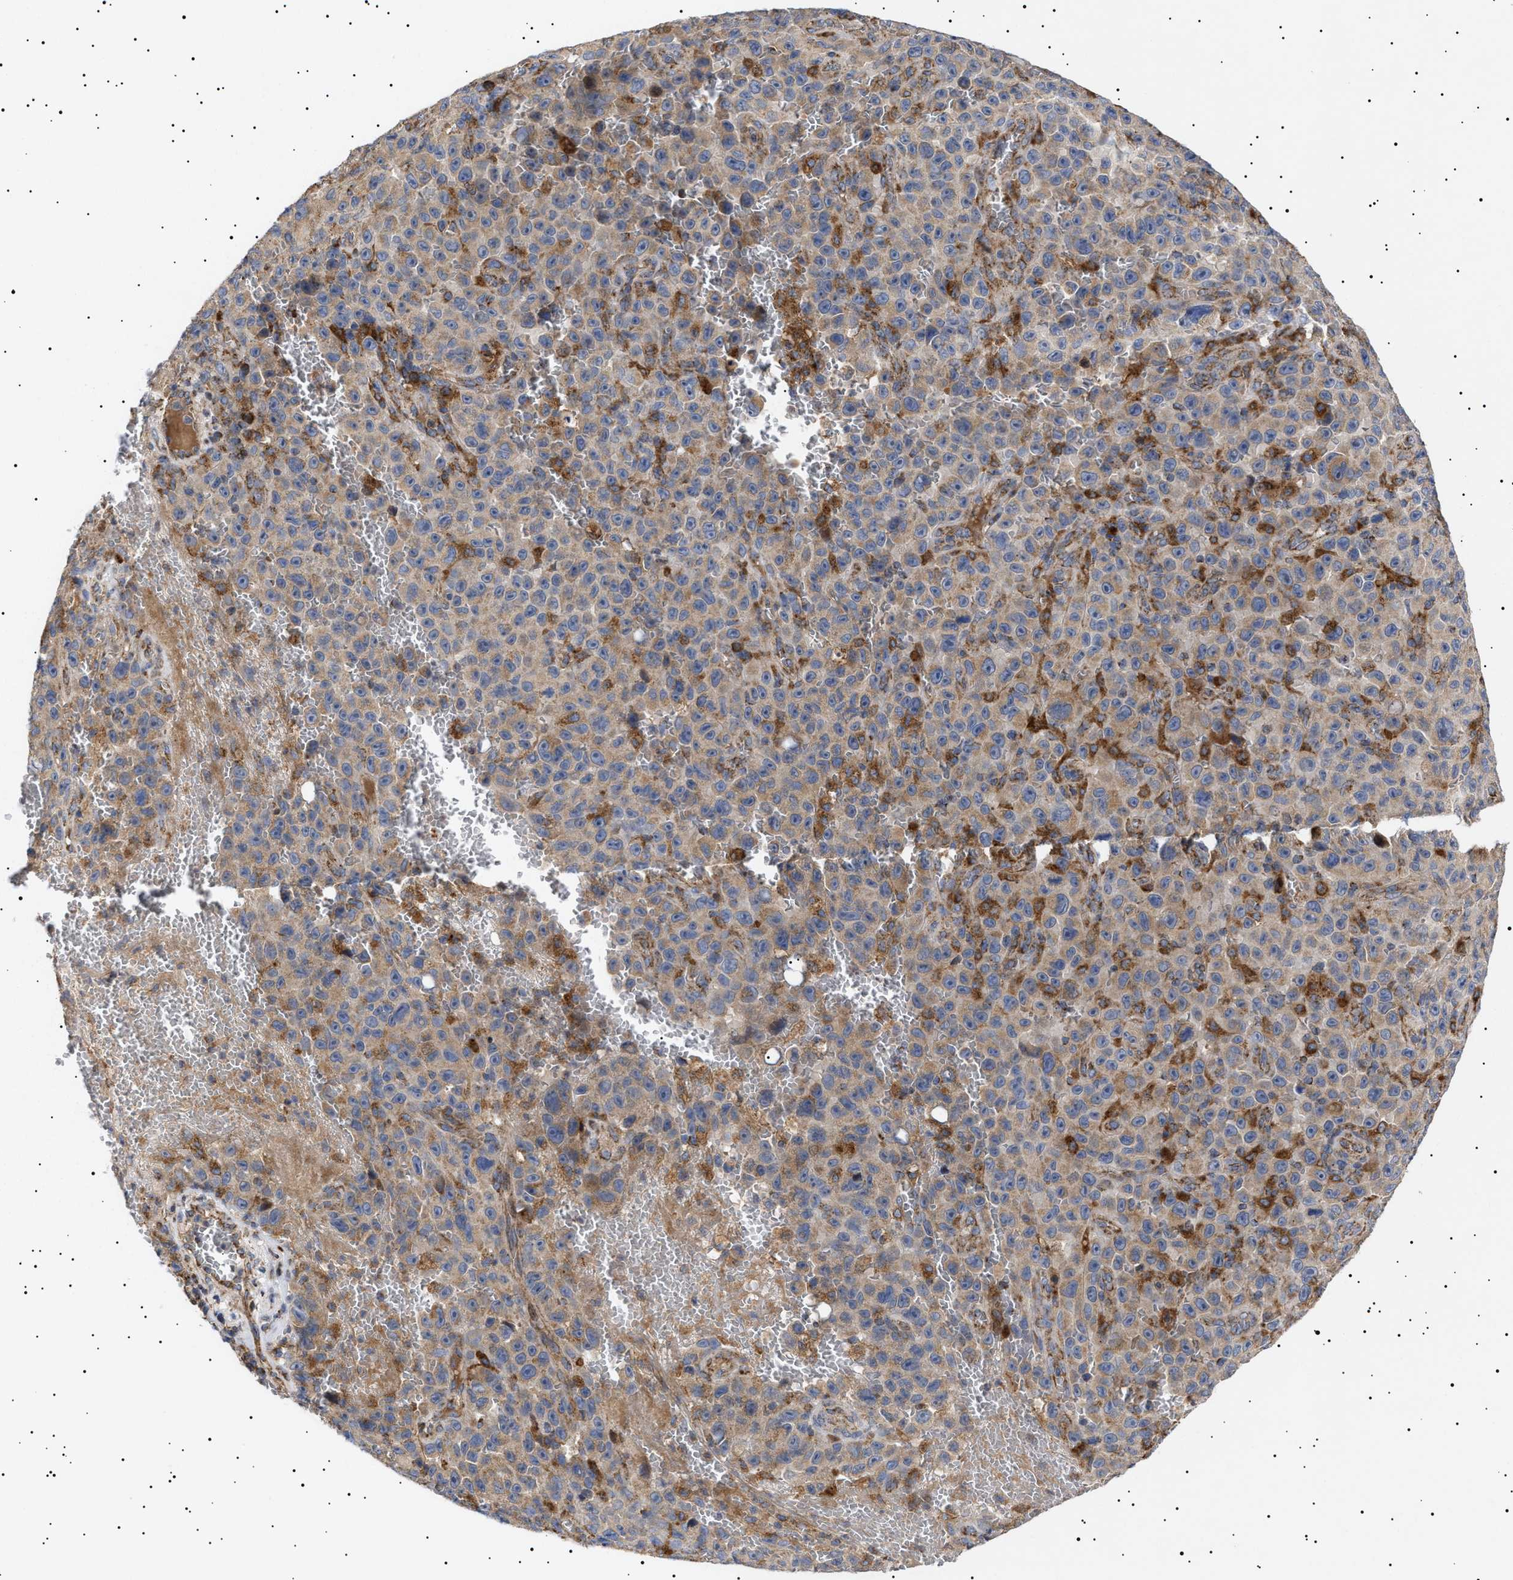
{"staining": {"intensity": "strong", "quantity": "25%-75%", "location": "cytoplasmic/membranous"}, "tissue": "melanoma", "cell_type": "Tumor cells", "image_type": "cancer", "snomed": [{"axis": "morphology", "description": "Malignant melanoma, NOS"}, {"axis": "topography", "description": "Skin"}], "caption": "Immunohistochemical staining of human malignant melanoma shows high levels of strong cytoplasmic/membranous protein positivity in about 25%-75% of tumor cells. The staining was performed using DAB to visualize the protein expression in brown, while the nuclei were stained in blue with hematoxylin (Magnification: 20x).", "gene": "MRPL10", "patient": {"sex": "female", "age": 82}}